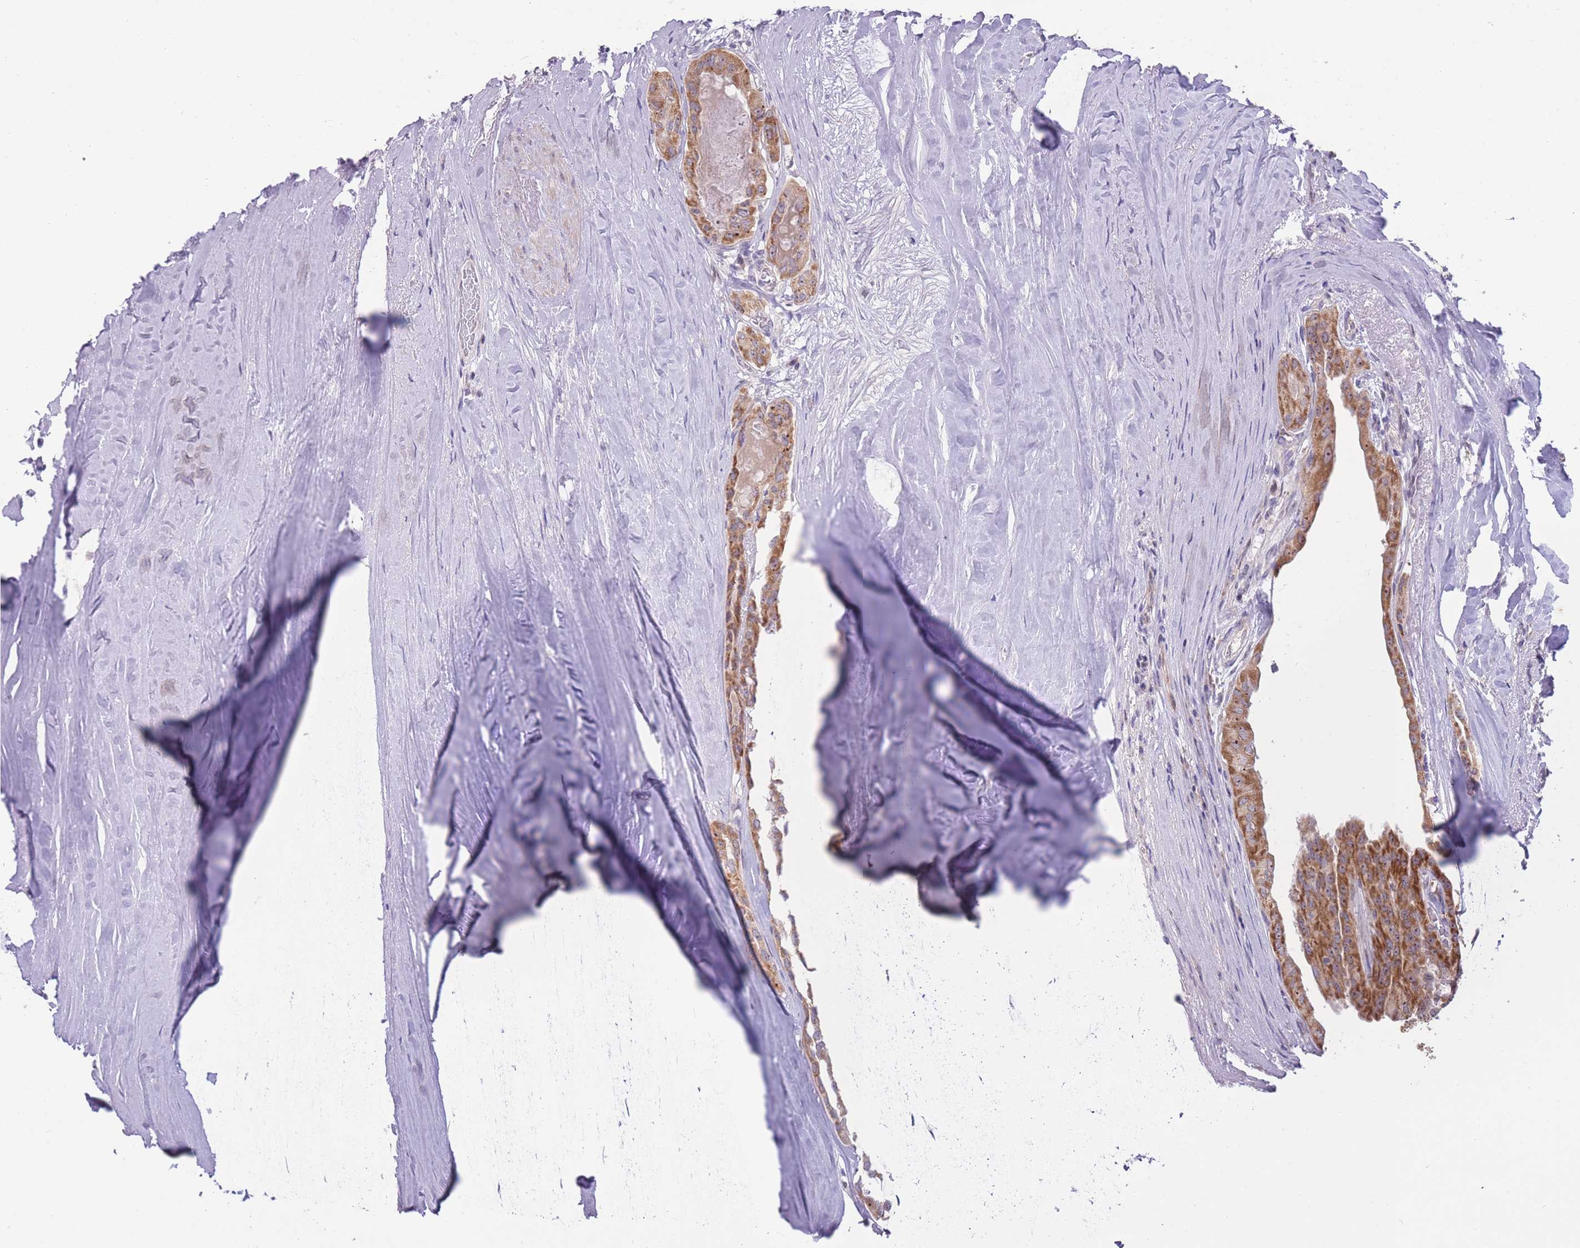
{"staining": {"intensity": "moderate", "quantity": ">75%", "location": "cytoplasmic/membranous,nuclear"}, "tissue": "thyroid cancer", "cell_type": "Tumor cells", "image_type": "cancer", "snomed": [{"axis": "morphology", "description": "Papillary adenocarcinoma, NOS"}, {"axis": "topography", "description": "Thyroid gland"}], "caption": "Thyroid papillary adenocarcinoma was stained to show a protein in brown. There is medium levels of moderate cytoplasmic/membranous and nuclear expression in approximately >75% of tumor cells.", "gene": "MCIDAS", "patient": {"sex": "female", "age": 59}}